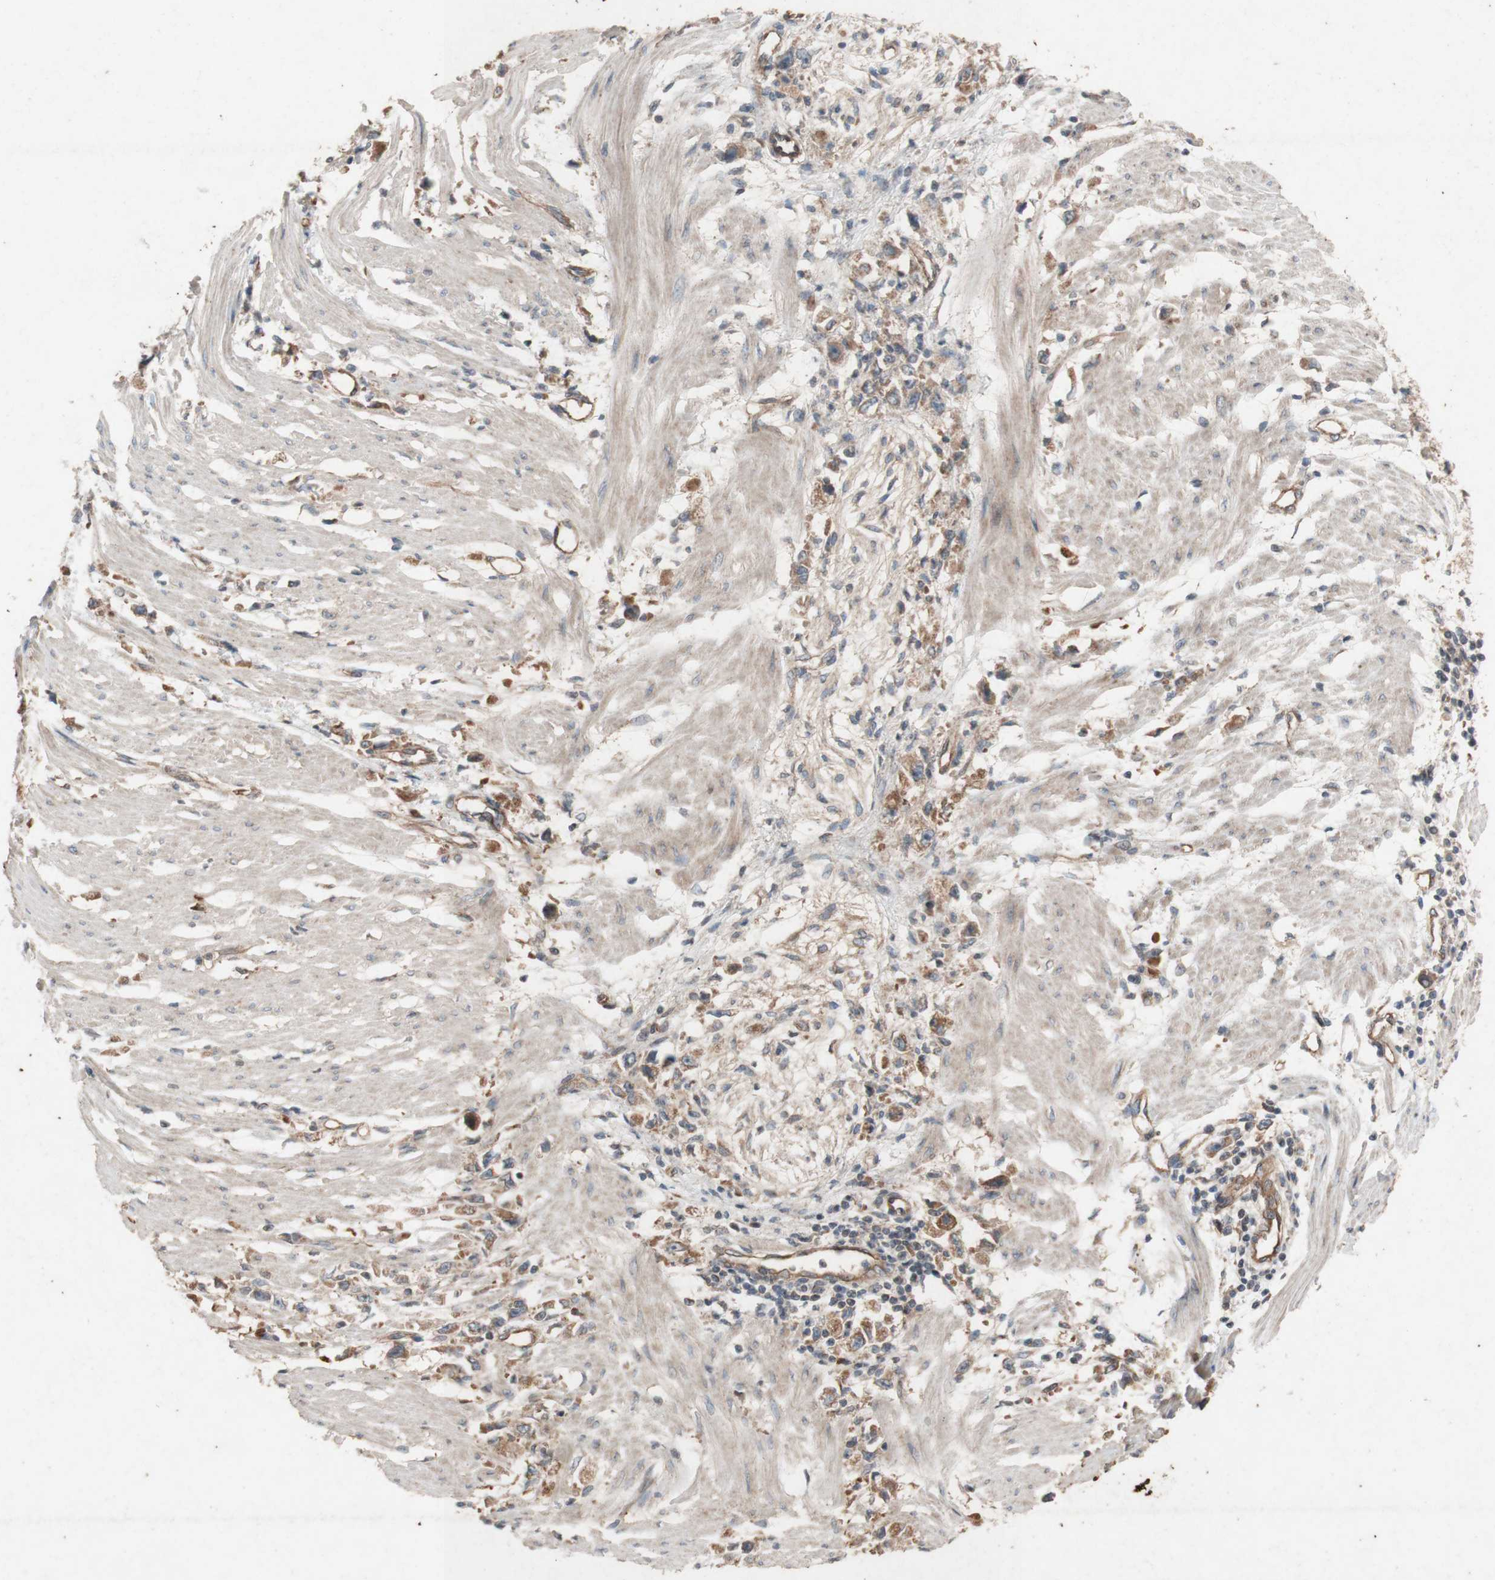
{"staining": {"intensity": "moderate", "quantity": ">75%", "location": "cytoplasmic/membranous"}, "tissue": "stomach cancer", "cell_type": "Tumor cells", "image_type": "cancer", "snomed": [{"axis": "morphology", "description": "Adenocarcinoma, NOS"}, {"axis": "topography", "description": "Stomach"}], "caption": "Stomach cancer (adenocarcinoma) tissue exhibits moderate cytoplasmic/membranous staining in about >75% of tumor cells The protein is stained brown, and the nuclei are stained in blue (DAB IHC with brightfield microscopy, high magnification).", "gene": "TST", "patient": {"sex": "female", "age": 59}}